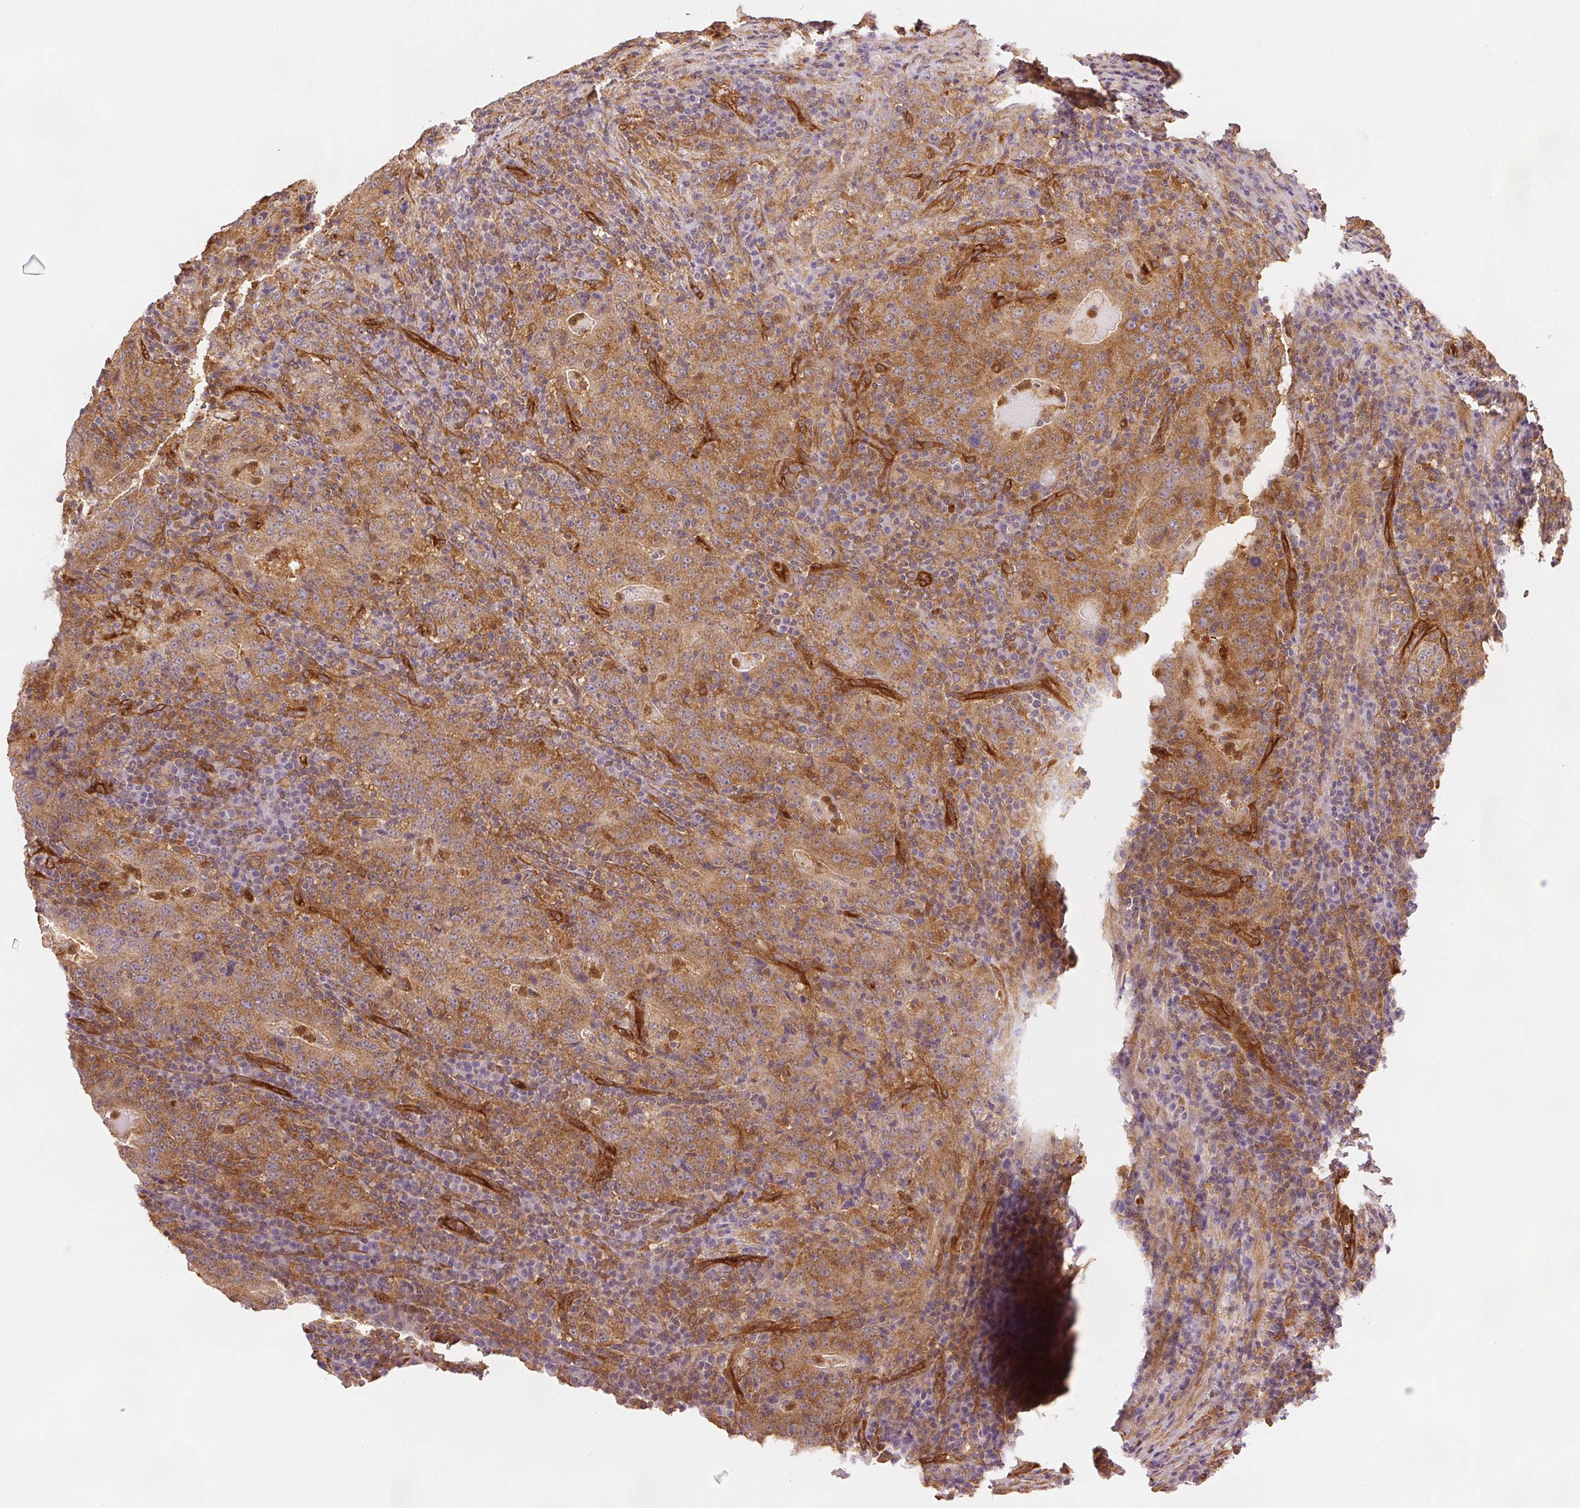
{"staining": {"intensity": "moderate", "quantity": ">75%", "location": "cytoplasmic/membranous"}, "tissue": "stomach cancer", "cell_type": "Tumor cells", "image_type": "cancer", "snomed": [{"axis": "morphology", "description": "Normal tissue, NOS"}, {"axis": "morphology", "description": "Adenocarcinoma, NOS"}, {"axis": "topography", "description": "Stomach, upper"}, {"axis": "topography", "description": "Stomach"}], "caption": "Immunohistochemistry image of stomach adenocarcinoma stained for a protein (brown), which exhibits medium levels of moderate cytoplasmic/membranous expression in about >75% of tumor cells.", "gene": "DIAPH2", "patient": {"sex": "male", "age": 59}}